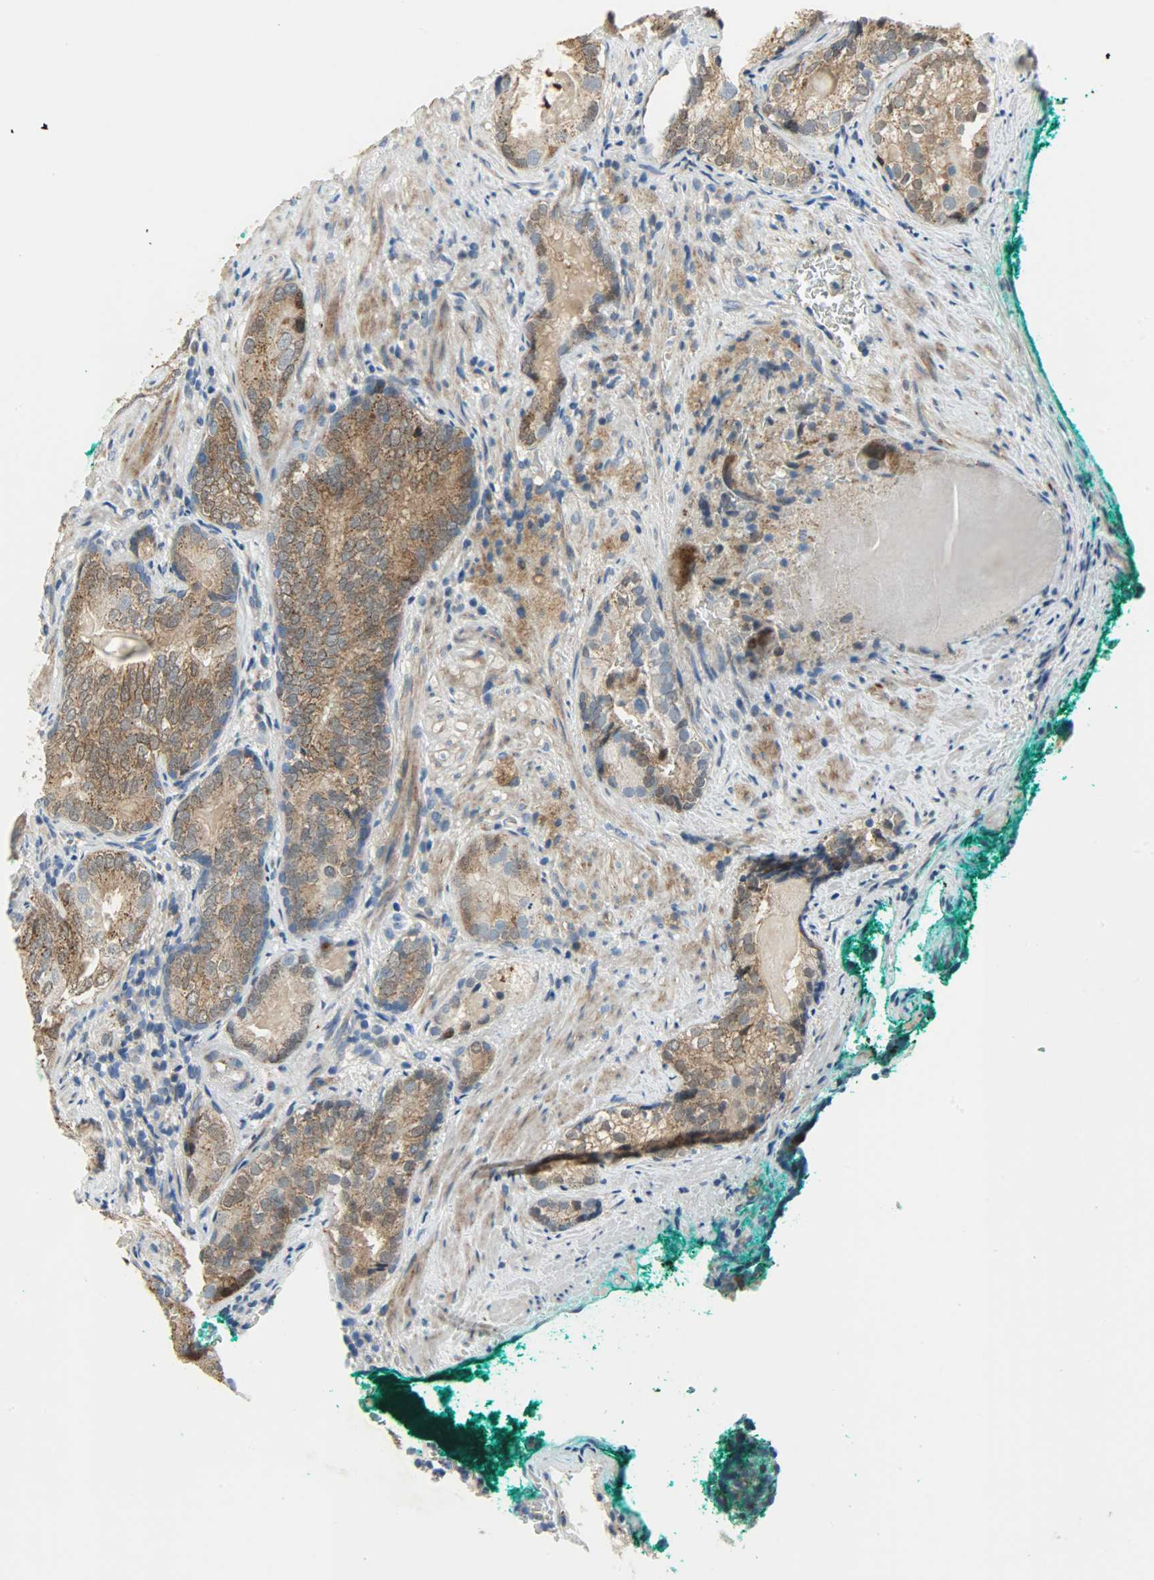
{"staining": {"intensity": "moderate", "quantity": ">75%", "location": "cytoplasmic/membranous"}, "tissue": "prostate cancer", "cell_type": "Tumor cells", "image_type": "cancer", "snomed": [{"axis": "morphology", "description": "Adenocarcinoma, High grade"}, {"axis": "topography", "description": "Prostate"}], "caption": "Prostate cancer (adenocarcinoma (high-grade)) was stained to show a protein in brown. There is medium levels of moderate cytoplasmic/membranous staining in approximately >75% of tumor cells.", "gene": "PPP1R1B", "patient": {"sex": "male", "age": 66}}